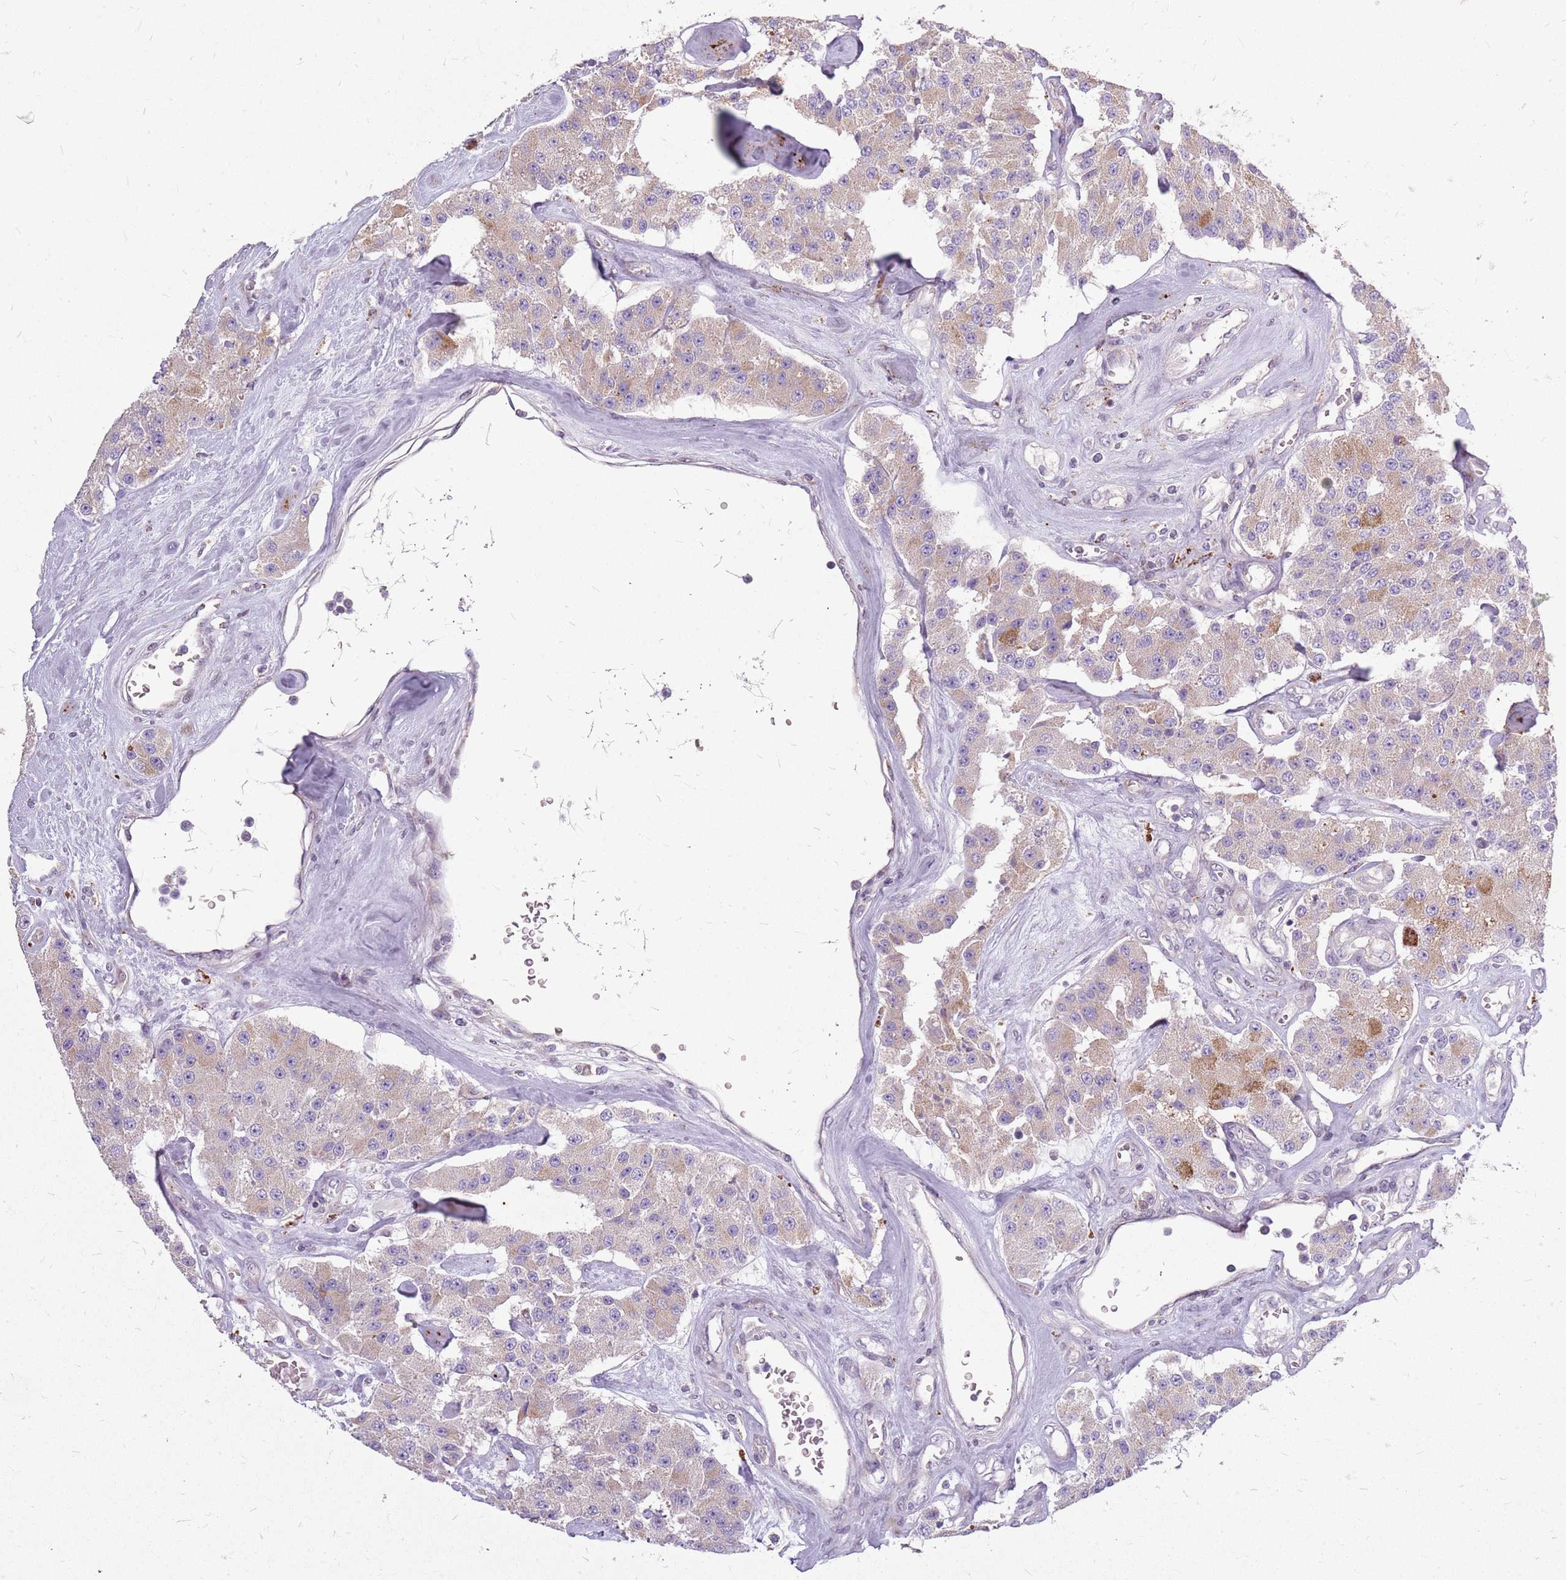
{"staining": {"intensity": "weak", "quantity": "25%-75%", "location": "cytoplasmic/membranous"}, "tissue": "carcinoid", "cell_type": "Tumor cells", "image_type": "cancer", "snomed": [{"axis": "morphology", "description": "Carcinoid, malignant, NOS"}, {"axis": "topography", "description": "Pancreas"}], "caption": "High-magnification brightfield microscopy of carcinoid (malignant) stained with DAB (brown) and counterstained with hematoxylin (blue). tumor cells exhibit weak cytoplasmic/membranous positivity is appreciated in approximately25%-75% of cells. The protein is shown in brown color, while the nuclei are stained blue.", "gene": "PPP1R27", "patient": {"sex": "male", "age": 41}}